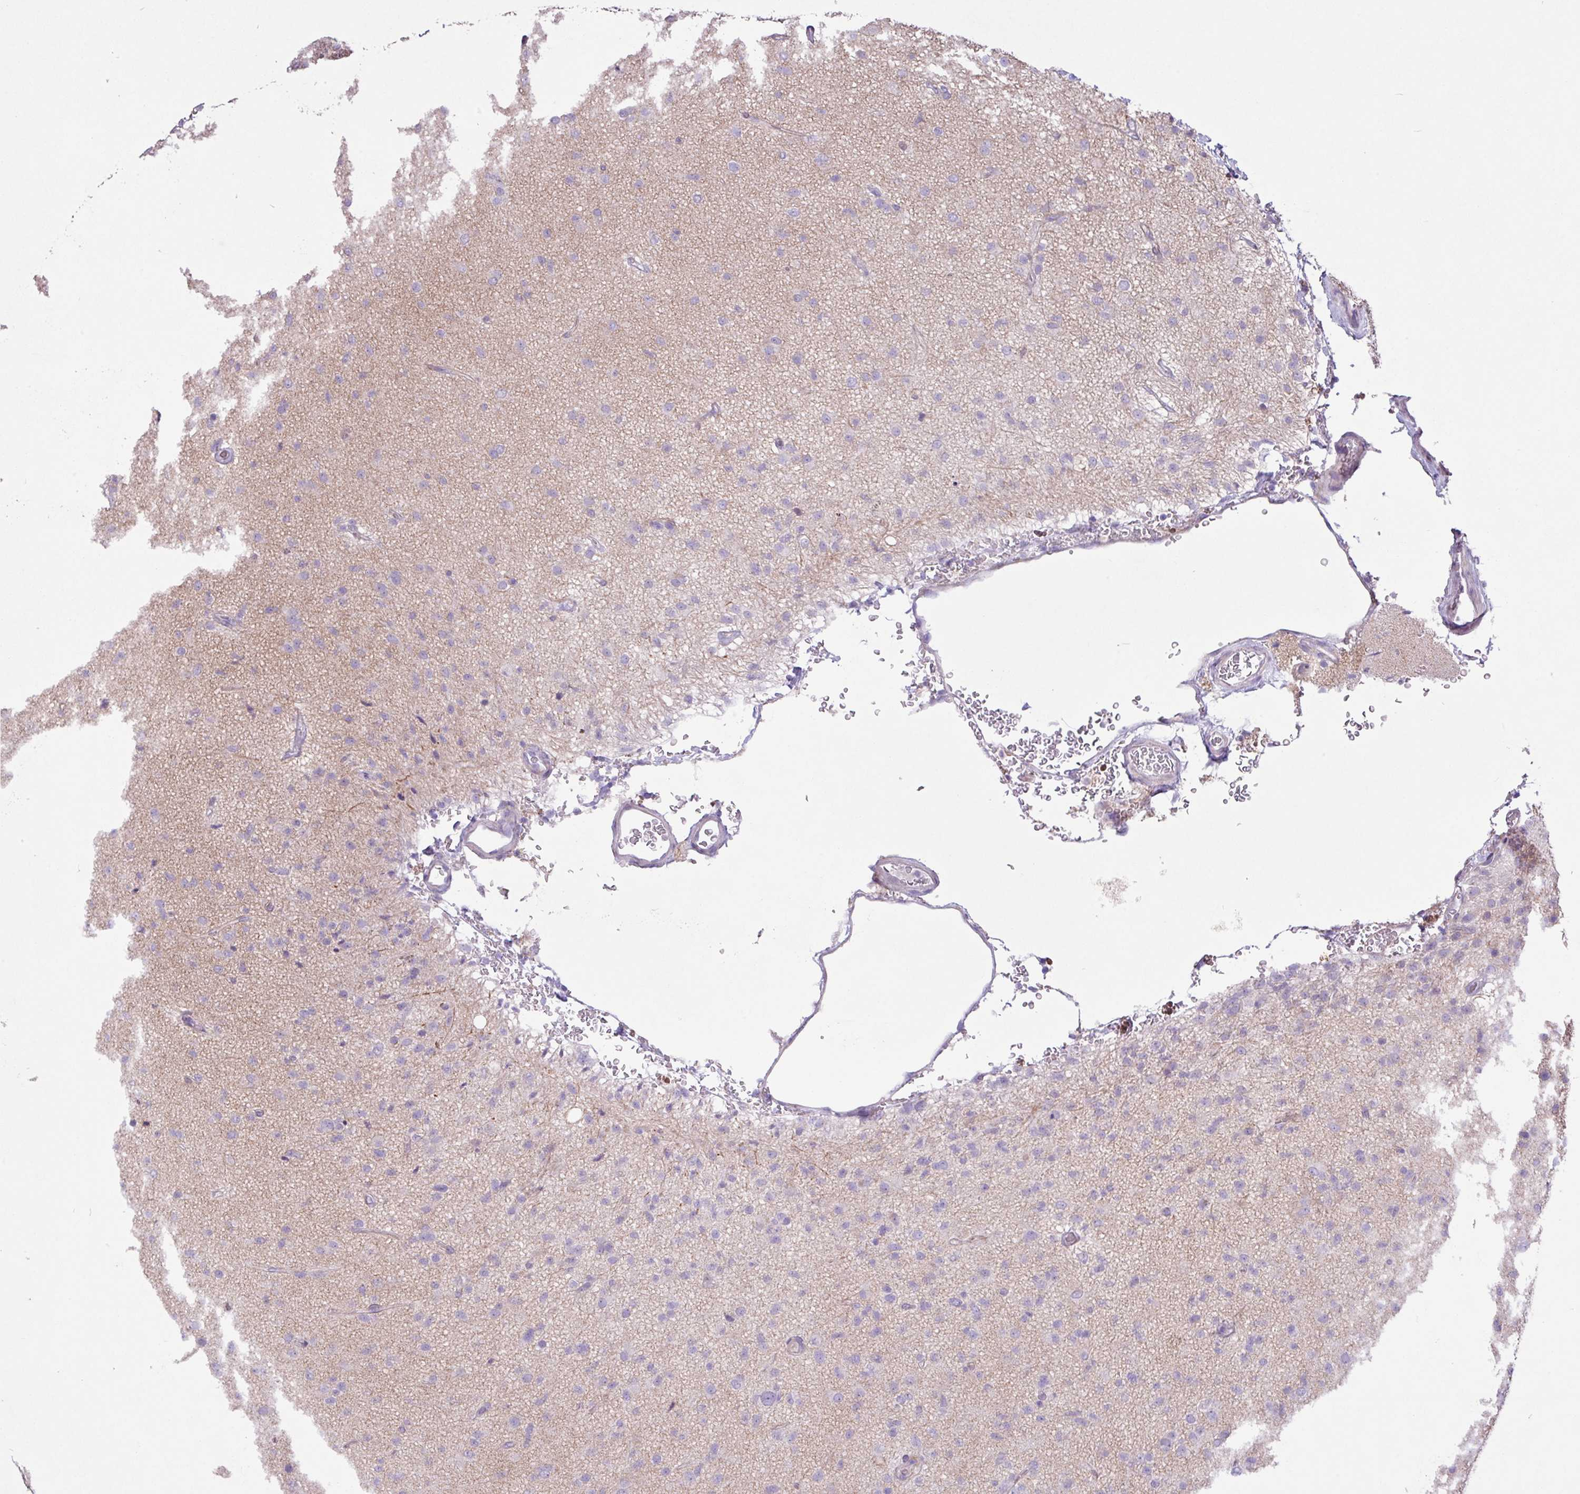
{"staining": {"intensity": "negative", "quantity": "none", "location": "none"}, "tissue": "glioma", "cell_type": "Tumor cells", "image_type": "cancer", "snomed": [{"axis": "morphology", "description": "Glioma, malignant, Low grade"}, {"axis": "topography", "description": "Brain"}], "caption": "Photomicrograph shows no protein expression in tumor cells of glioma tissue.", "gene": "CD248", "patient": {"sex": "male", "age": 65}}